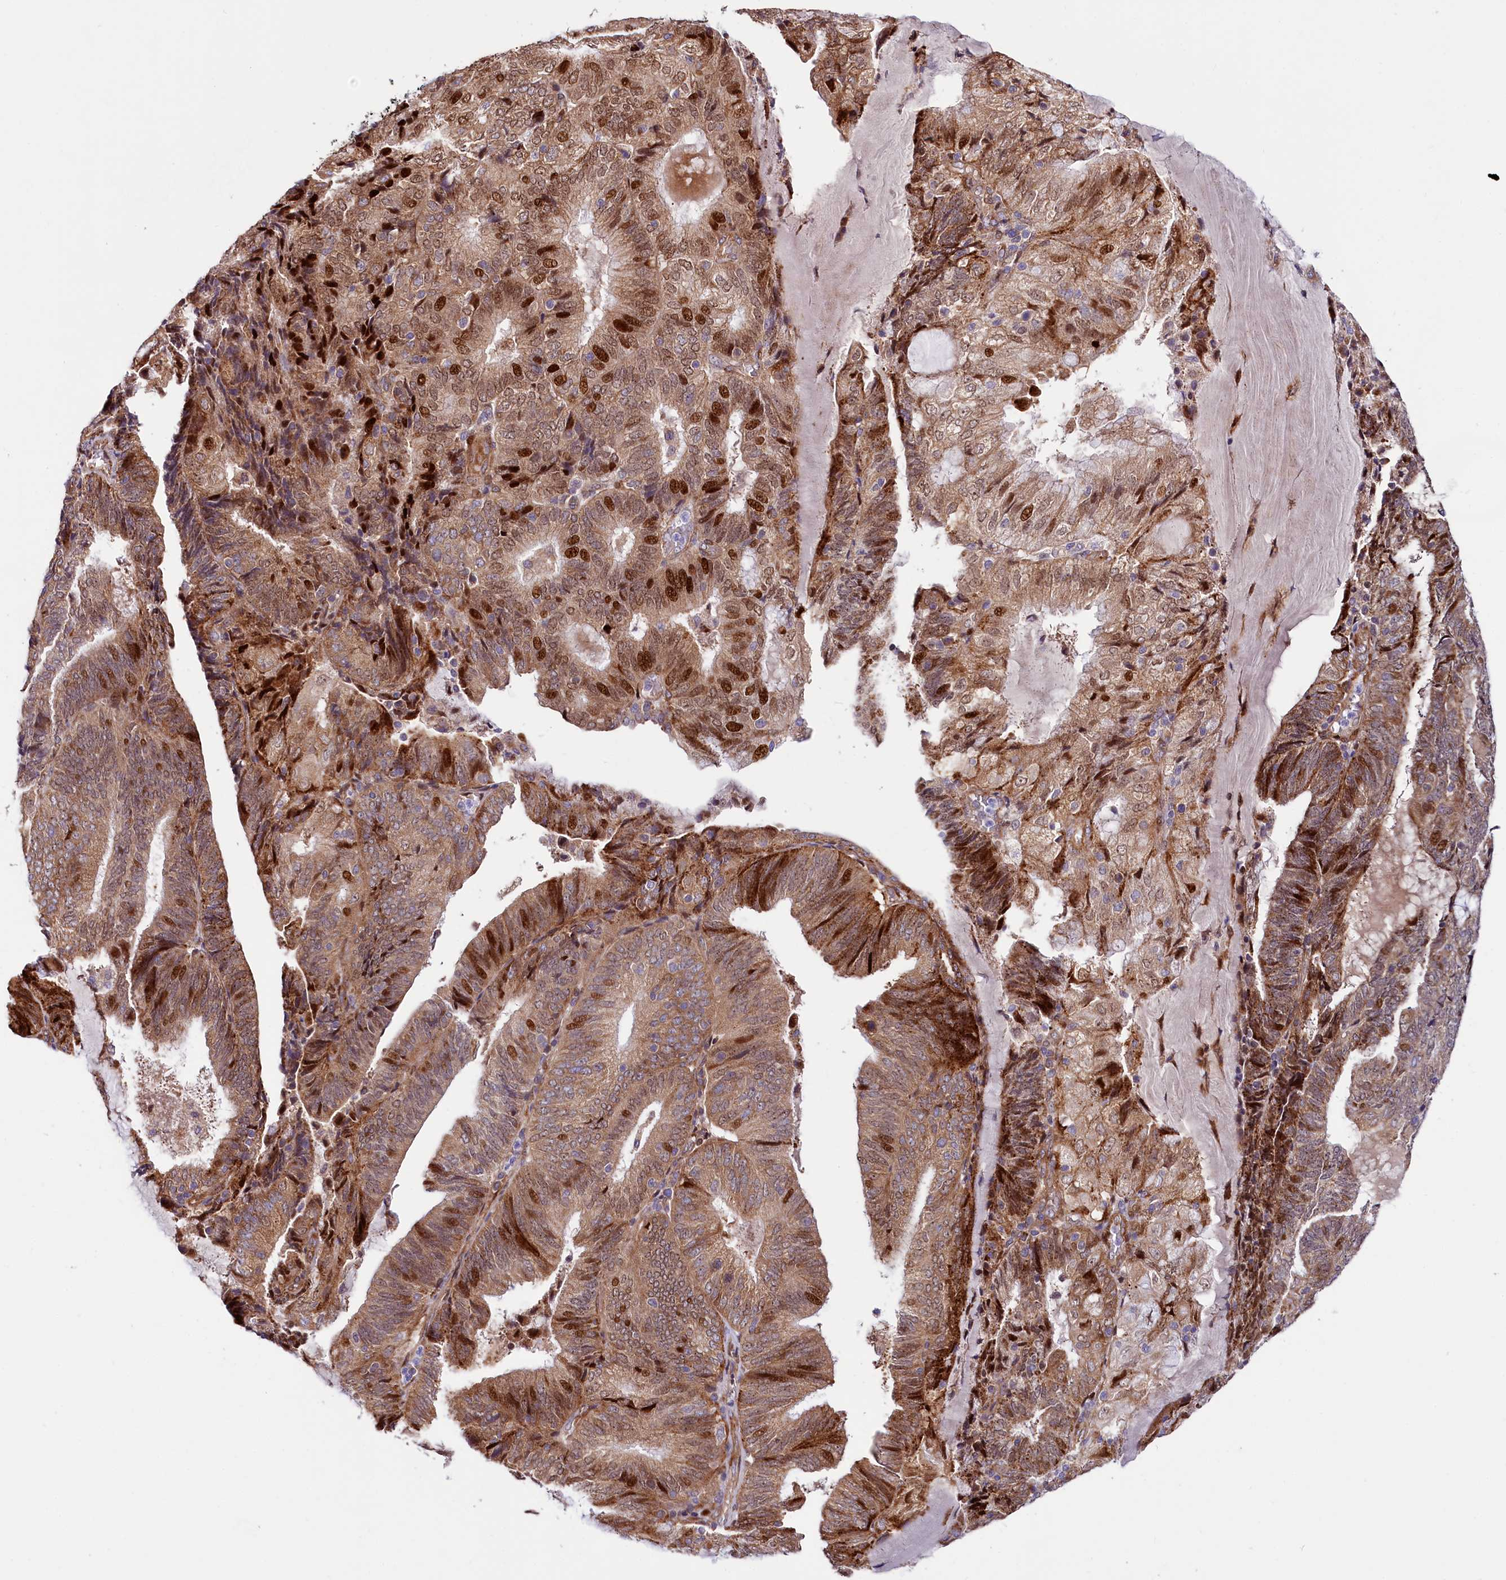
{"staining": {"intensity": "strong", "quantity": "25%-75%", "location": "cytoplasmic/membranous,nuclear"}, "tissue": "endometrial cancer", "cell_type": "Tumor cells", "image_type": "cancer", "snomed": [{"axis": "morphology", "description": "Adenocarcinoma, NOS"}, {"axis": "topography", "description": "Endometrium"}], "caption": "High-power microscopy captured an immunohistochemistry histopathology image of endometrial adenocarcinoma, revealing strong cytoplasmic/membranous and nuclear positivity in approximately 25%-75% of tumor cells. The staining was performed using DAB (3,3'-diaminobenzidine) to visualize the protein expression in brown, while the nuclei were stained in blue with hematoxylin (Magnification: 20x).", "gene": "PDZRN3", "patient": {"sex": "female", "age": 81}}